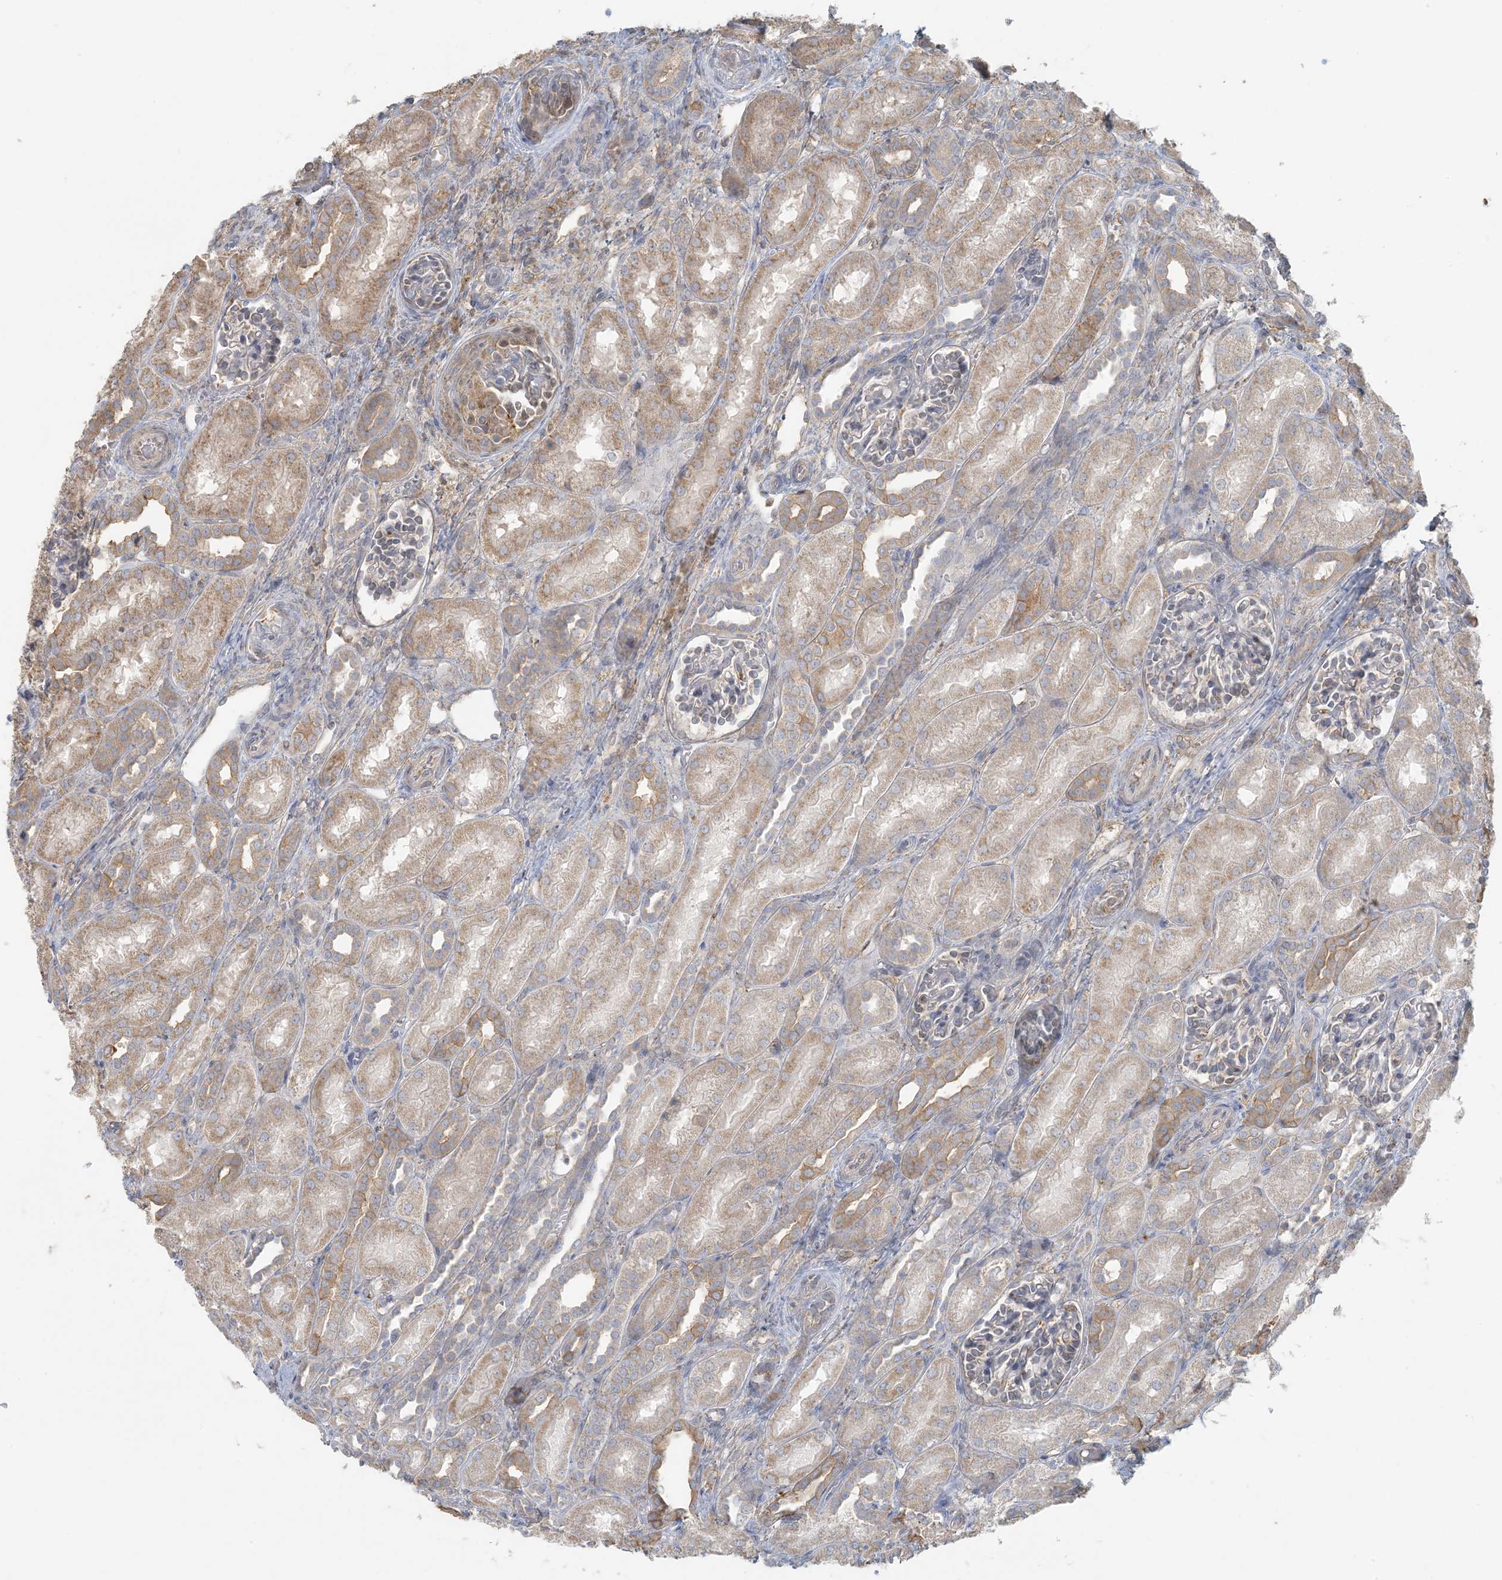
{"staining": {"intensity": "weak", "quantity": "<25%", "location": "cytoplasmic/membranous"}, "tissue": "kidney", "cell_type": "Cells in glomeruli", "image_type": "normal", "snomed": [{"axis": "morphology", "description": "Normal tissue, NOS"}, {"axis": "morphology", "description": "Neoplasm, malignant, NOS"}, {"axis": "topography", "description": "Kidney"}], "caption": "The immunohistochemistry (IHC) photomicrograph has no significant staining in cells in glomeruli of kidney.", "gene": "HACL1", "patient": {"sex": "female", "age": 1}}